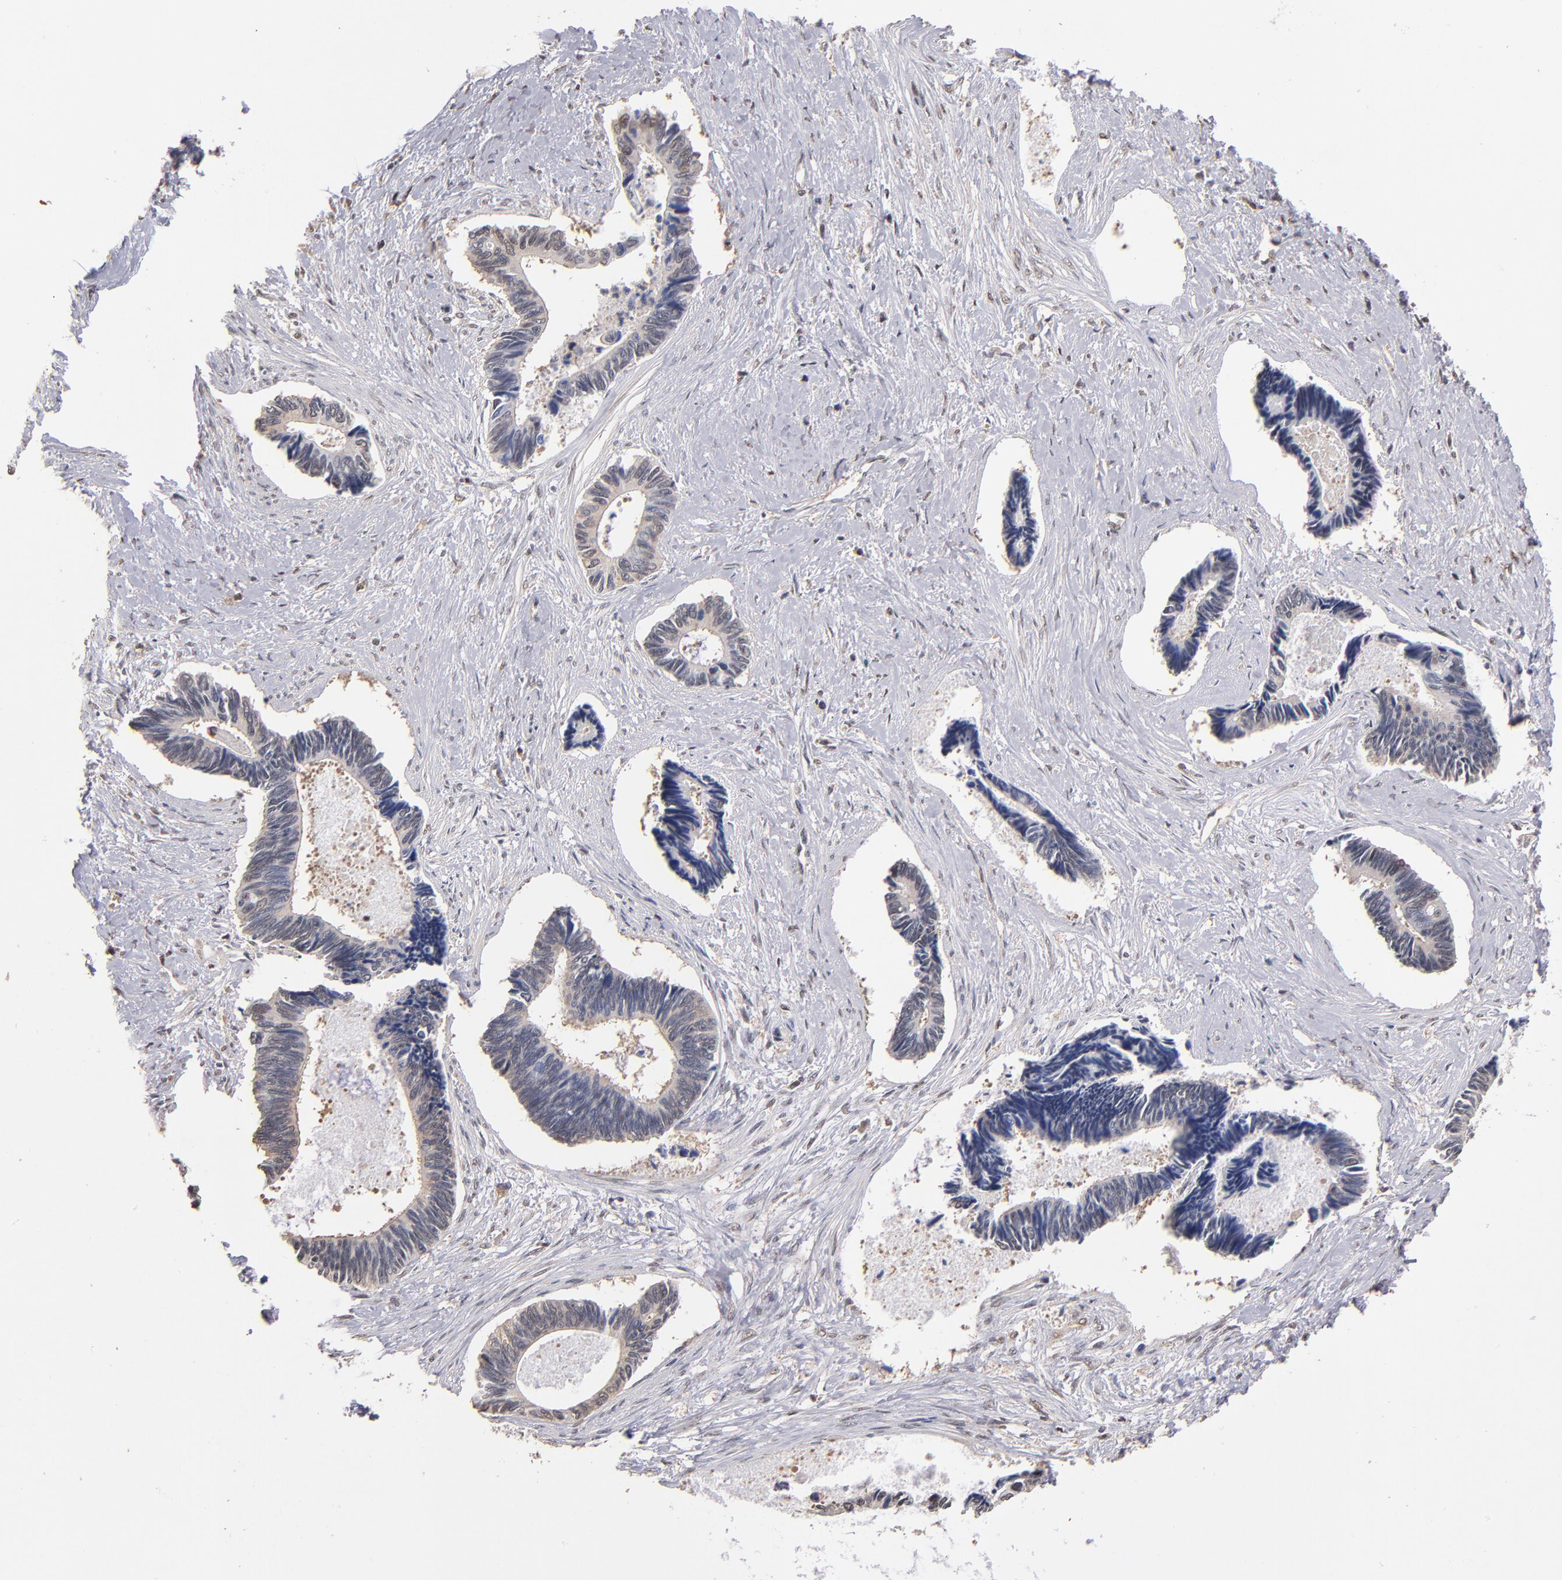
{"staining": {"intensity": "weak", "quantity": "<25%", "location": "cytoplasmic/membranous"}, "tissue": "pancreatic cancer", "cell_type": "Tumor cells", "image_type": "cancer", "snomed": [{"axis": "morphology", "description": "Adenocarcinoma, NOS"}, {"axis": "topography", "description": "Pancreas"}], "caption": "Immunohistochemistry micrograph of neoplastic tissue: pancreatic adenocarcinoma stained with DAB demonstrates no significant protein expression in tumor cells. (IHC, brightfield microscopy, high magnification).", "gene": "PSMD10", "patient": {"sex": "female", "age": 70}}